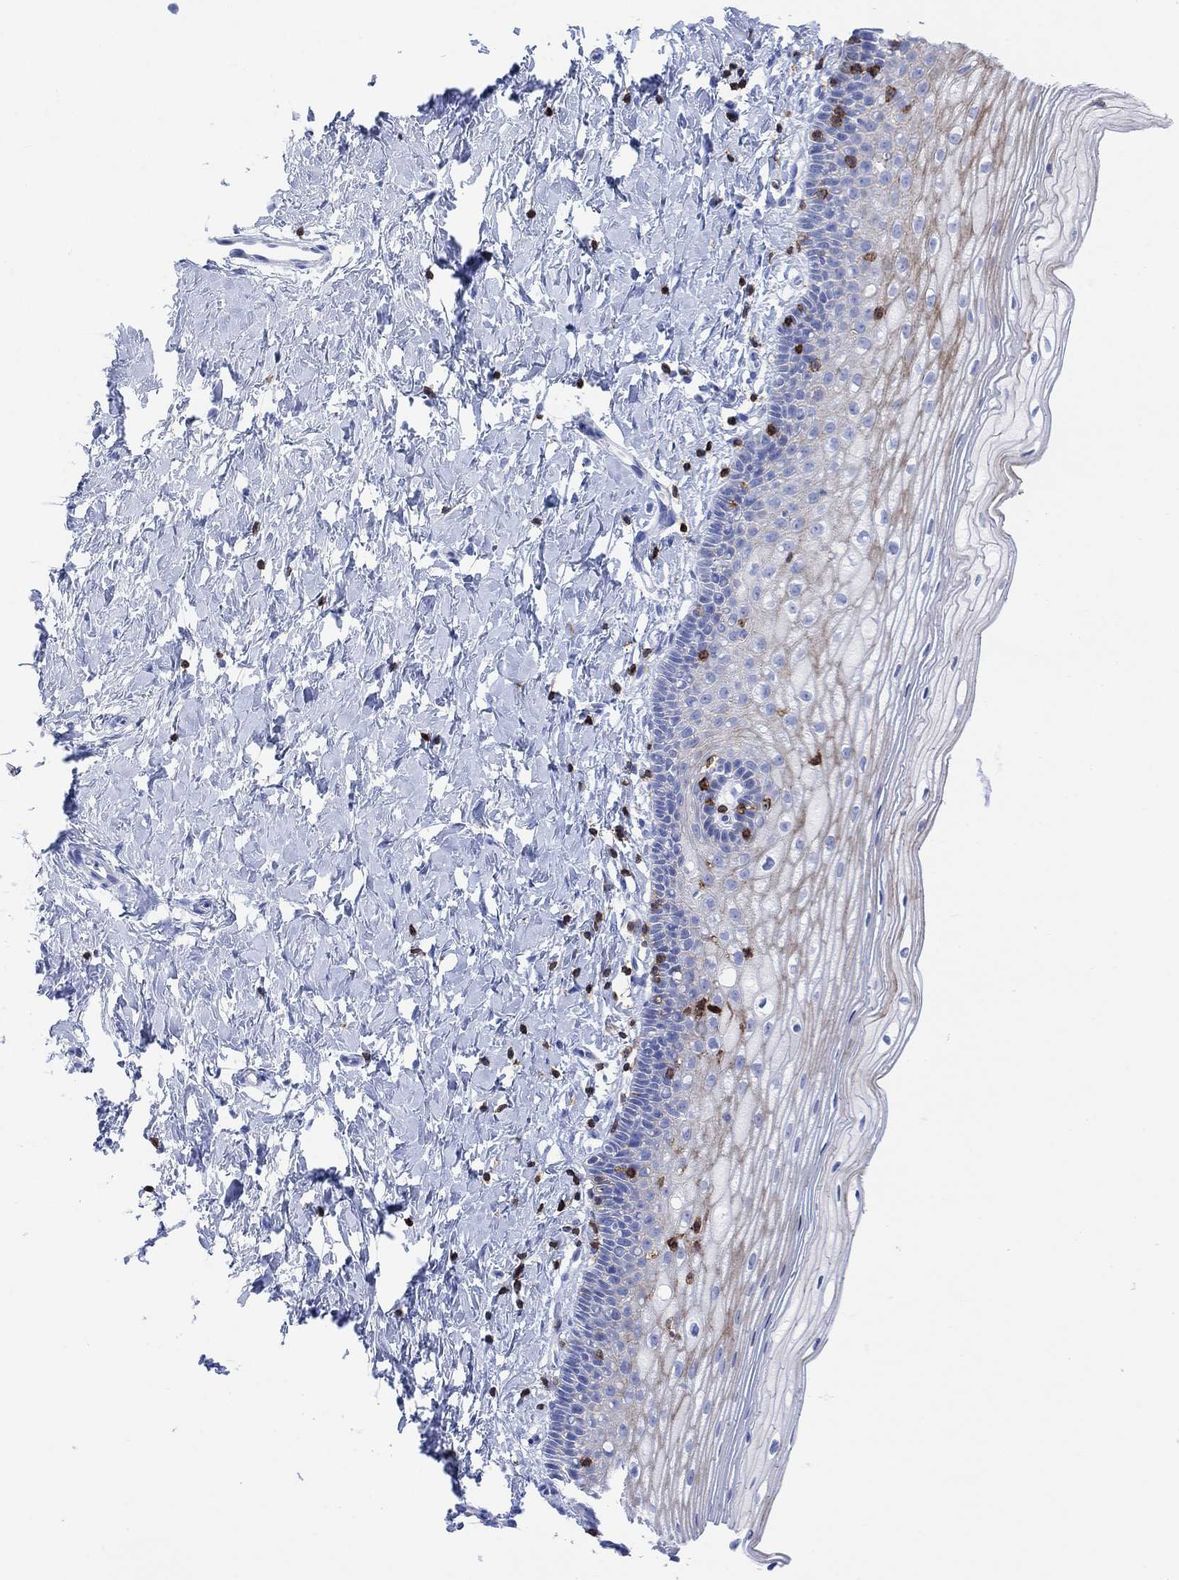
{"staining": {"intensity": "negative", "quantity": "none", "location": "none"}, "tissue": "cervix", "cell_type": "Glandular cells", "image_type": "normal", "snomed": [{"axis": "morphology", "description": "Normal tissue, NOS"}, {"axis": "topography", "description": "Cervix"}], "caption": "Cervix stained for a protein using IHC exhibits no staining glandular cells.", "gene": "GPR65", "patient": {"sex": "female", "age": 37}}